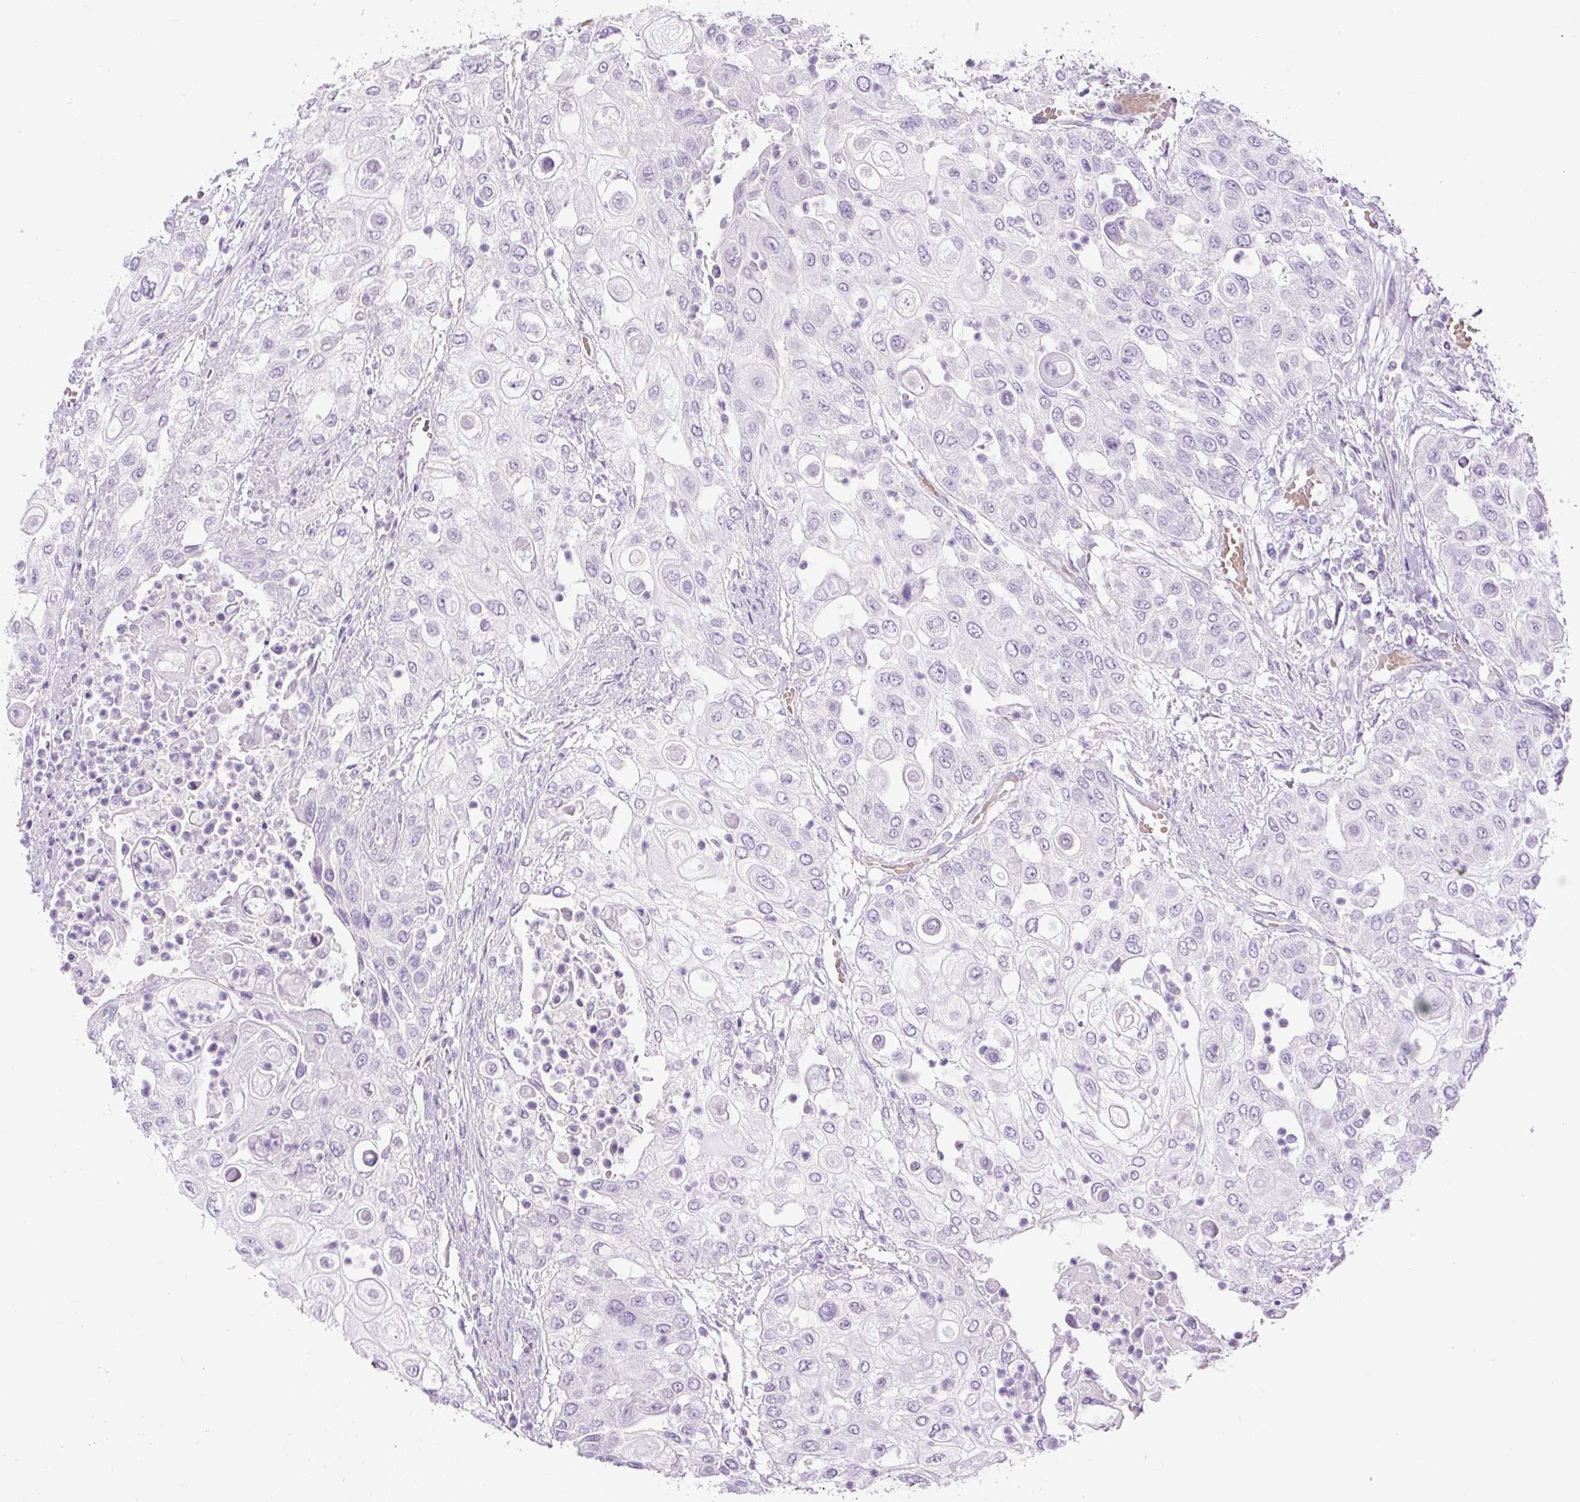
{"staining": {"intensity": "negative", "quantity": "none", "location": "none"}, "tissue": "urothelial cancer", "cell_type": "Tumor cells", "image_type": "cancer", "snomed": [{"axis": "morphology", "description": "Urothelial carcinoma, High grade"}, {"axis": "topography", "description": "Urinary bladder"}], "caption": "Immunohistochemistry image of human urothelial carcinoma (high-grade) stained for a protein (brown), which displays no positivity in tumor cells.", "gene": "FGFBP3", "patient": {"sex": "female", "age": 79}}